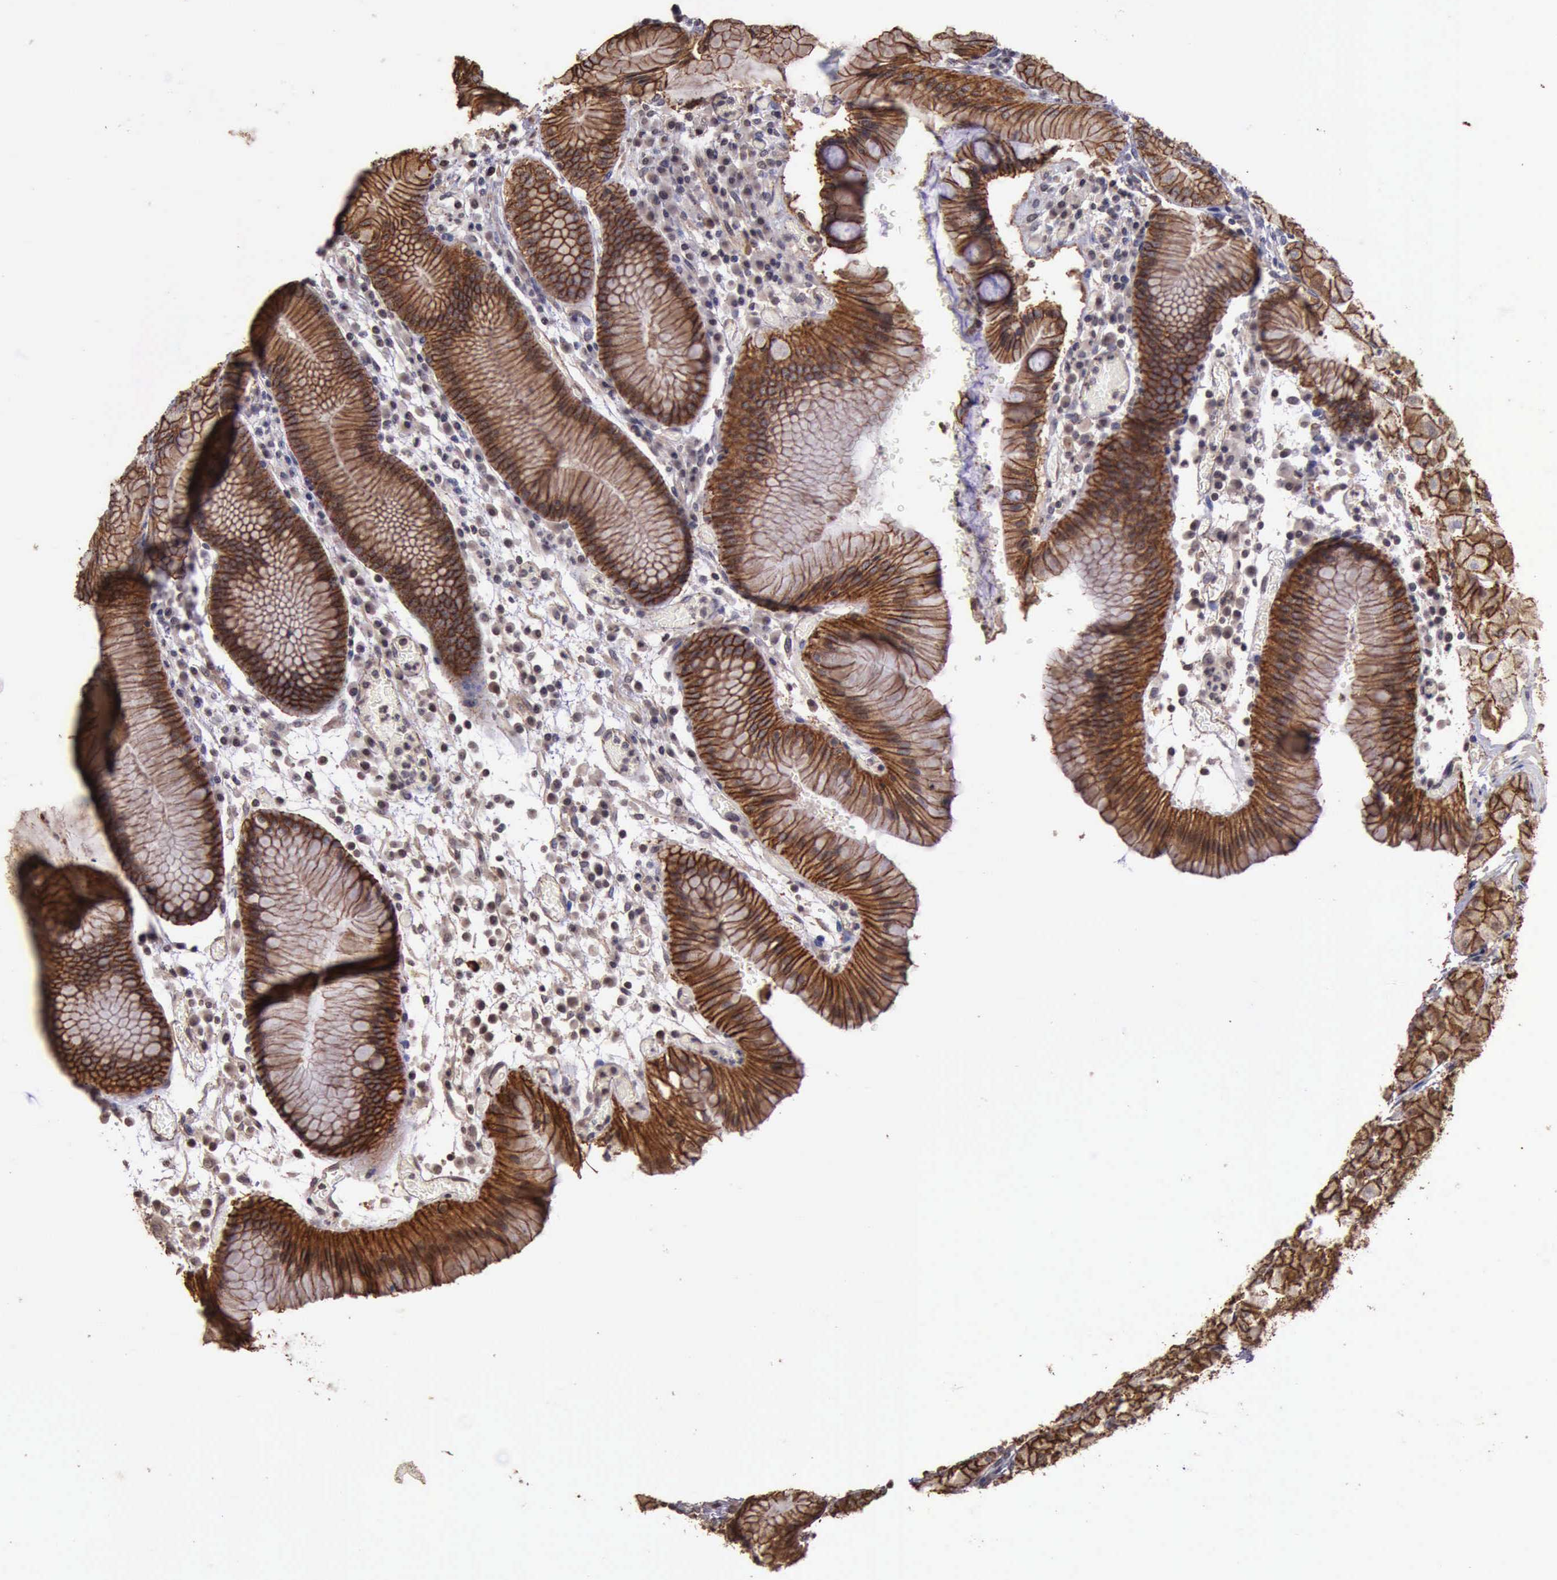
{"staining": {"intensity": "strong", "quantity": ">75%", "location": "cytoplasmic/membranous"}, "tissue": "stomach", "cell_type": "Glandular cells", "image_type": "normal", "snomed": [{"axis": "morphology", "description": "Normal tissue, NOS"}, {"axis": "topography", "description": "Stomach, lower"}], "caption": "Stomach stained for a protein reveals strong cytoplasmic/membranous positivity in glandular cells.", "gene": "CTNNB1", "patient": {"sex": "female", "age": 73}}